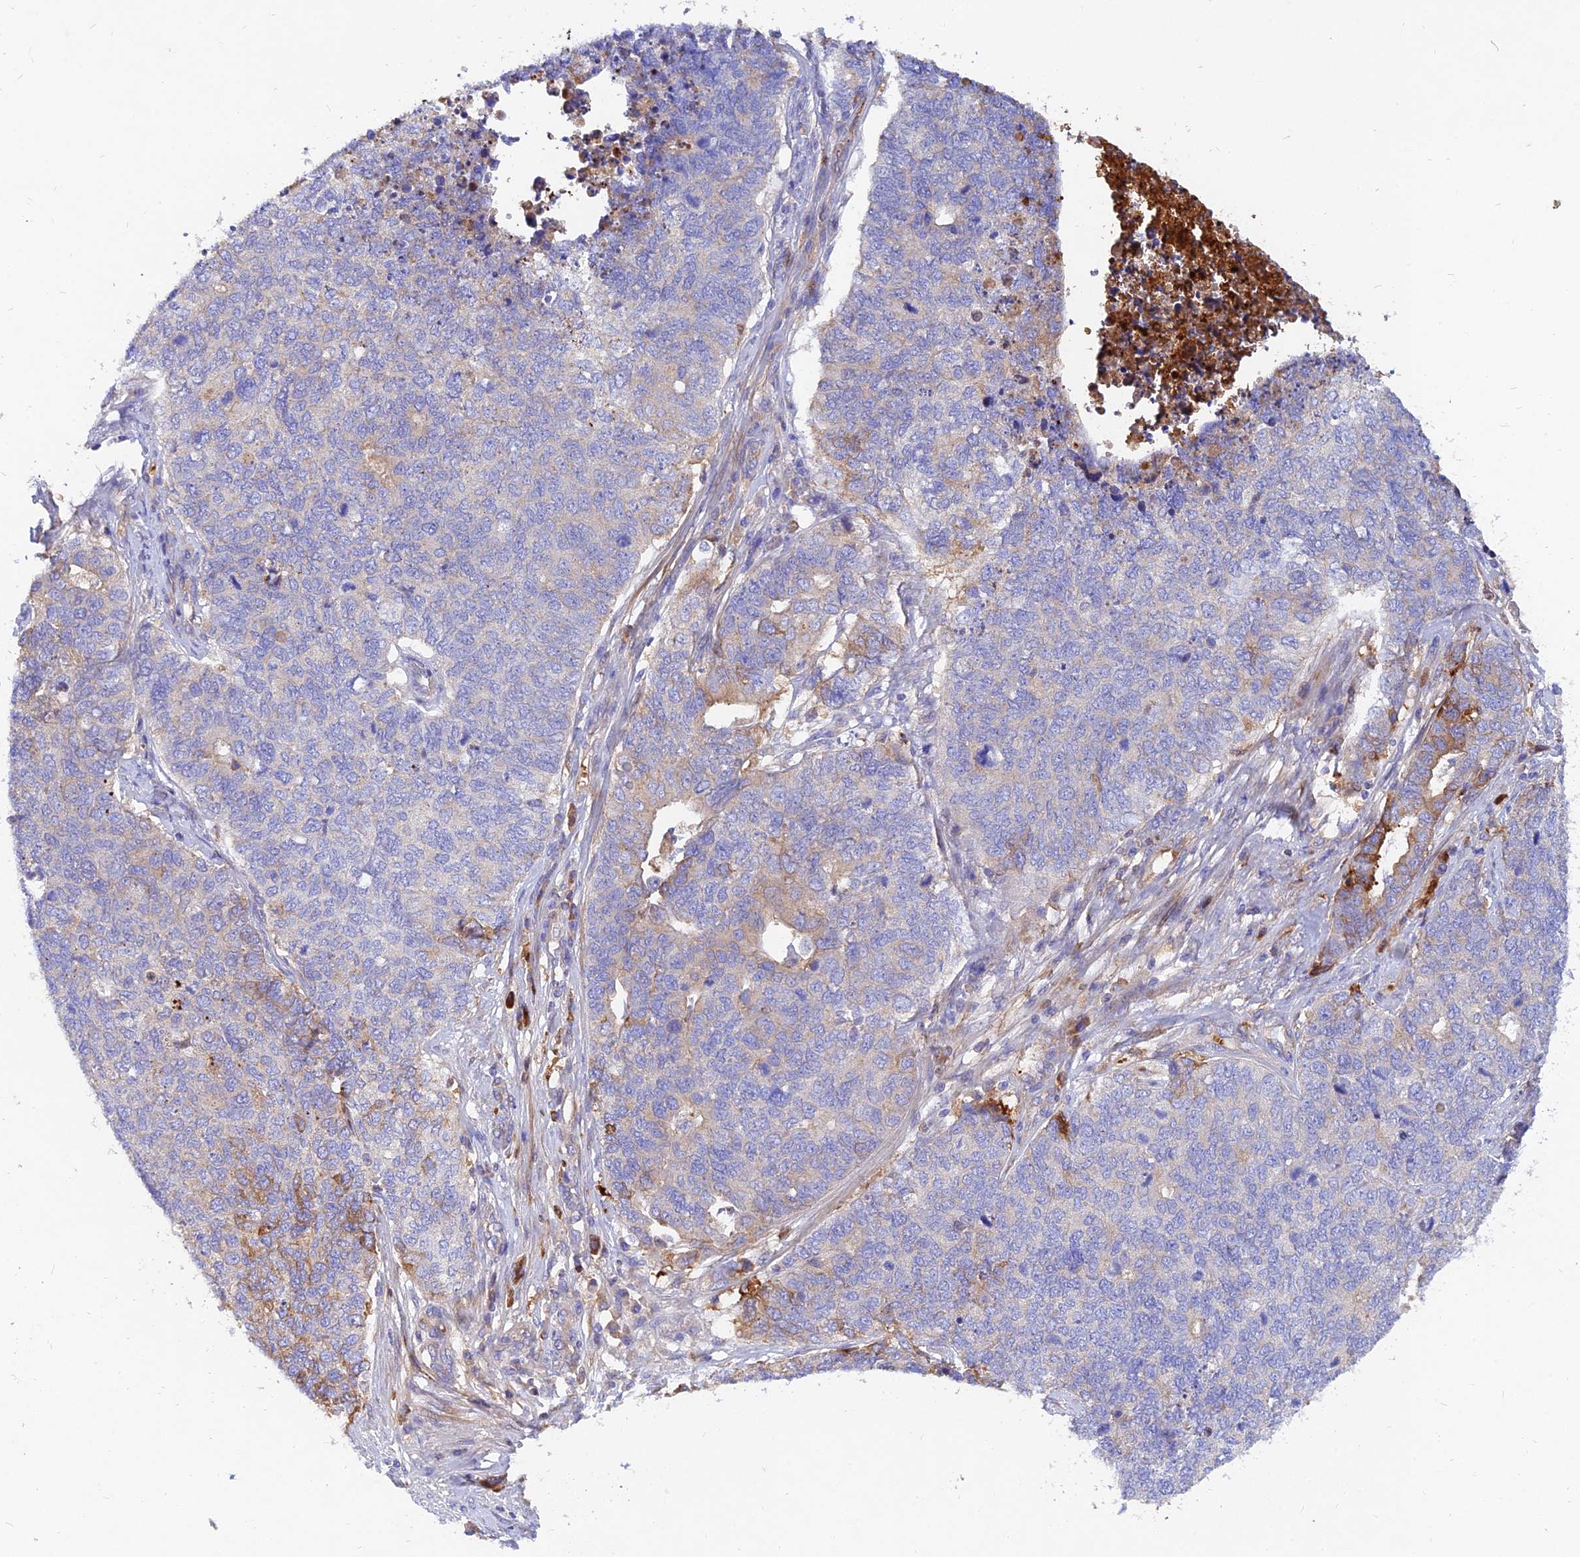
{"staining": {"intensity": "moderate", "quantity": "<25%", "location": "cytoplasmic/membranous"}, "tissue": "cervical cancer", "cell_type": "Tumor cells", "image_type": "cancer", "snomed": [{"axis": "morphology", "description": "Squamous cell carcinoma, NOS"}, {"axis": "topography", "description": "Cervix"}], "caption": "Protein staining by immunohistochemistry exhibits moderate cytoplasmic/membranous staining in approximately <25% of tumor cells in cervical squamous cell carcinoma.", "gene": "MROH1", "patient": {"sex": "female", "age": 63}}